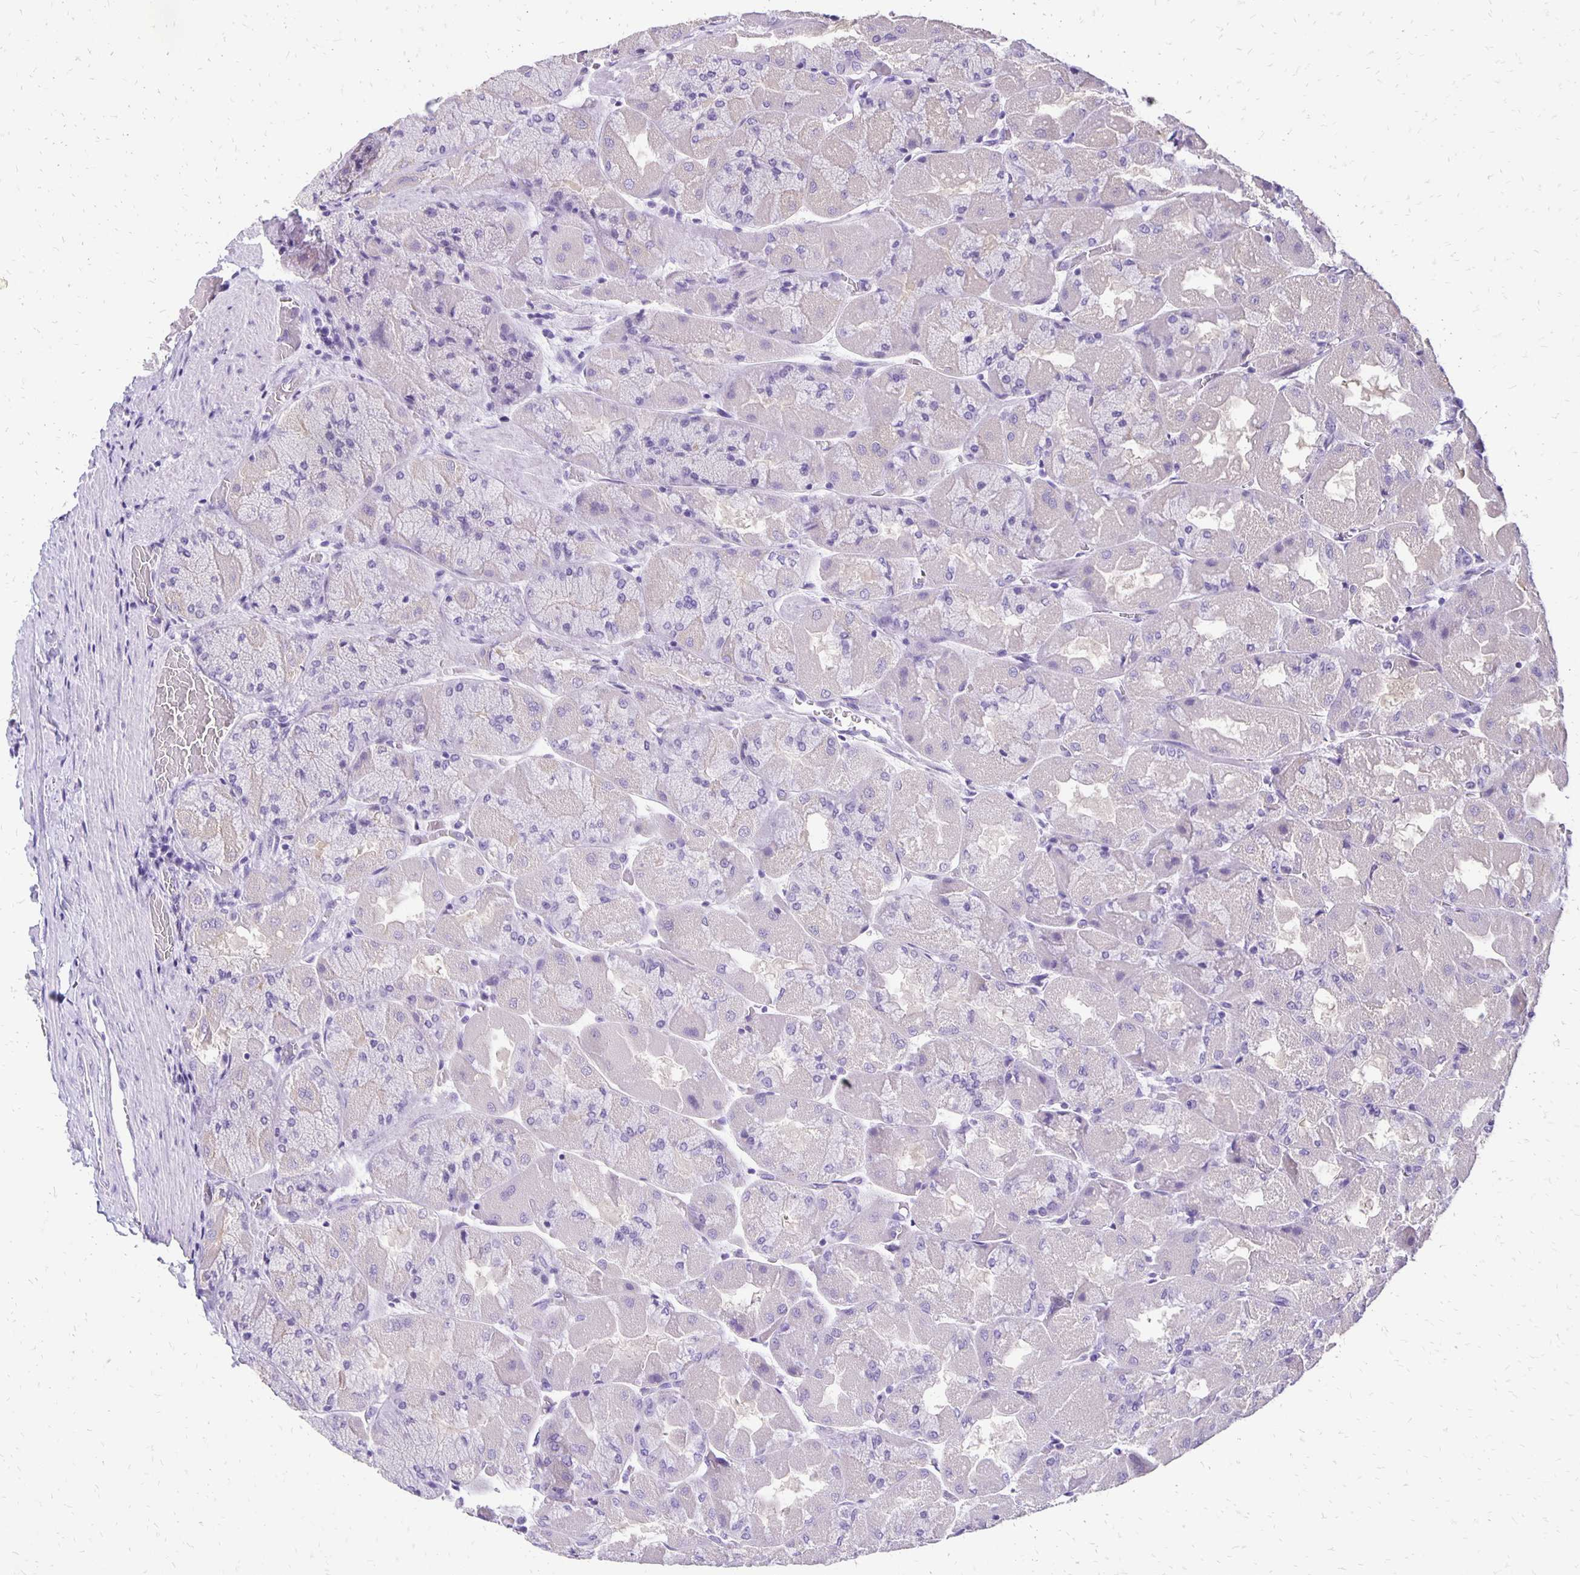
{"staining": {"intensity": "moderate", "quantity": "<25%", "location": "cytoplasmic/membranous"}, "tissue": "stomach", "cell_type": "Glandular cells", "image_type": "normal", "snomed": [{"axis": "morphology", "description": "Normal tissue, NOS"}, {"axis": "topography", "description": "Stomach"}], "caption": "Protein staining of unremarkable stomach exhibits moderate cytoplasmic/membranous positivity in approximately <25% of glandular cells.", "gene": "ANKRD45", "patient": {"sex": "female", "age": 61}}